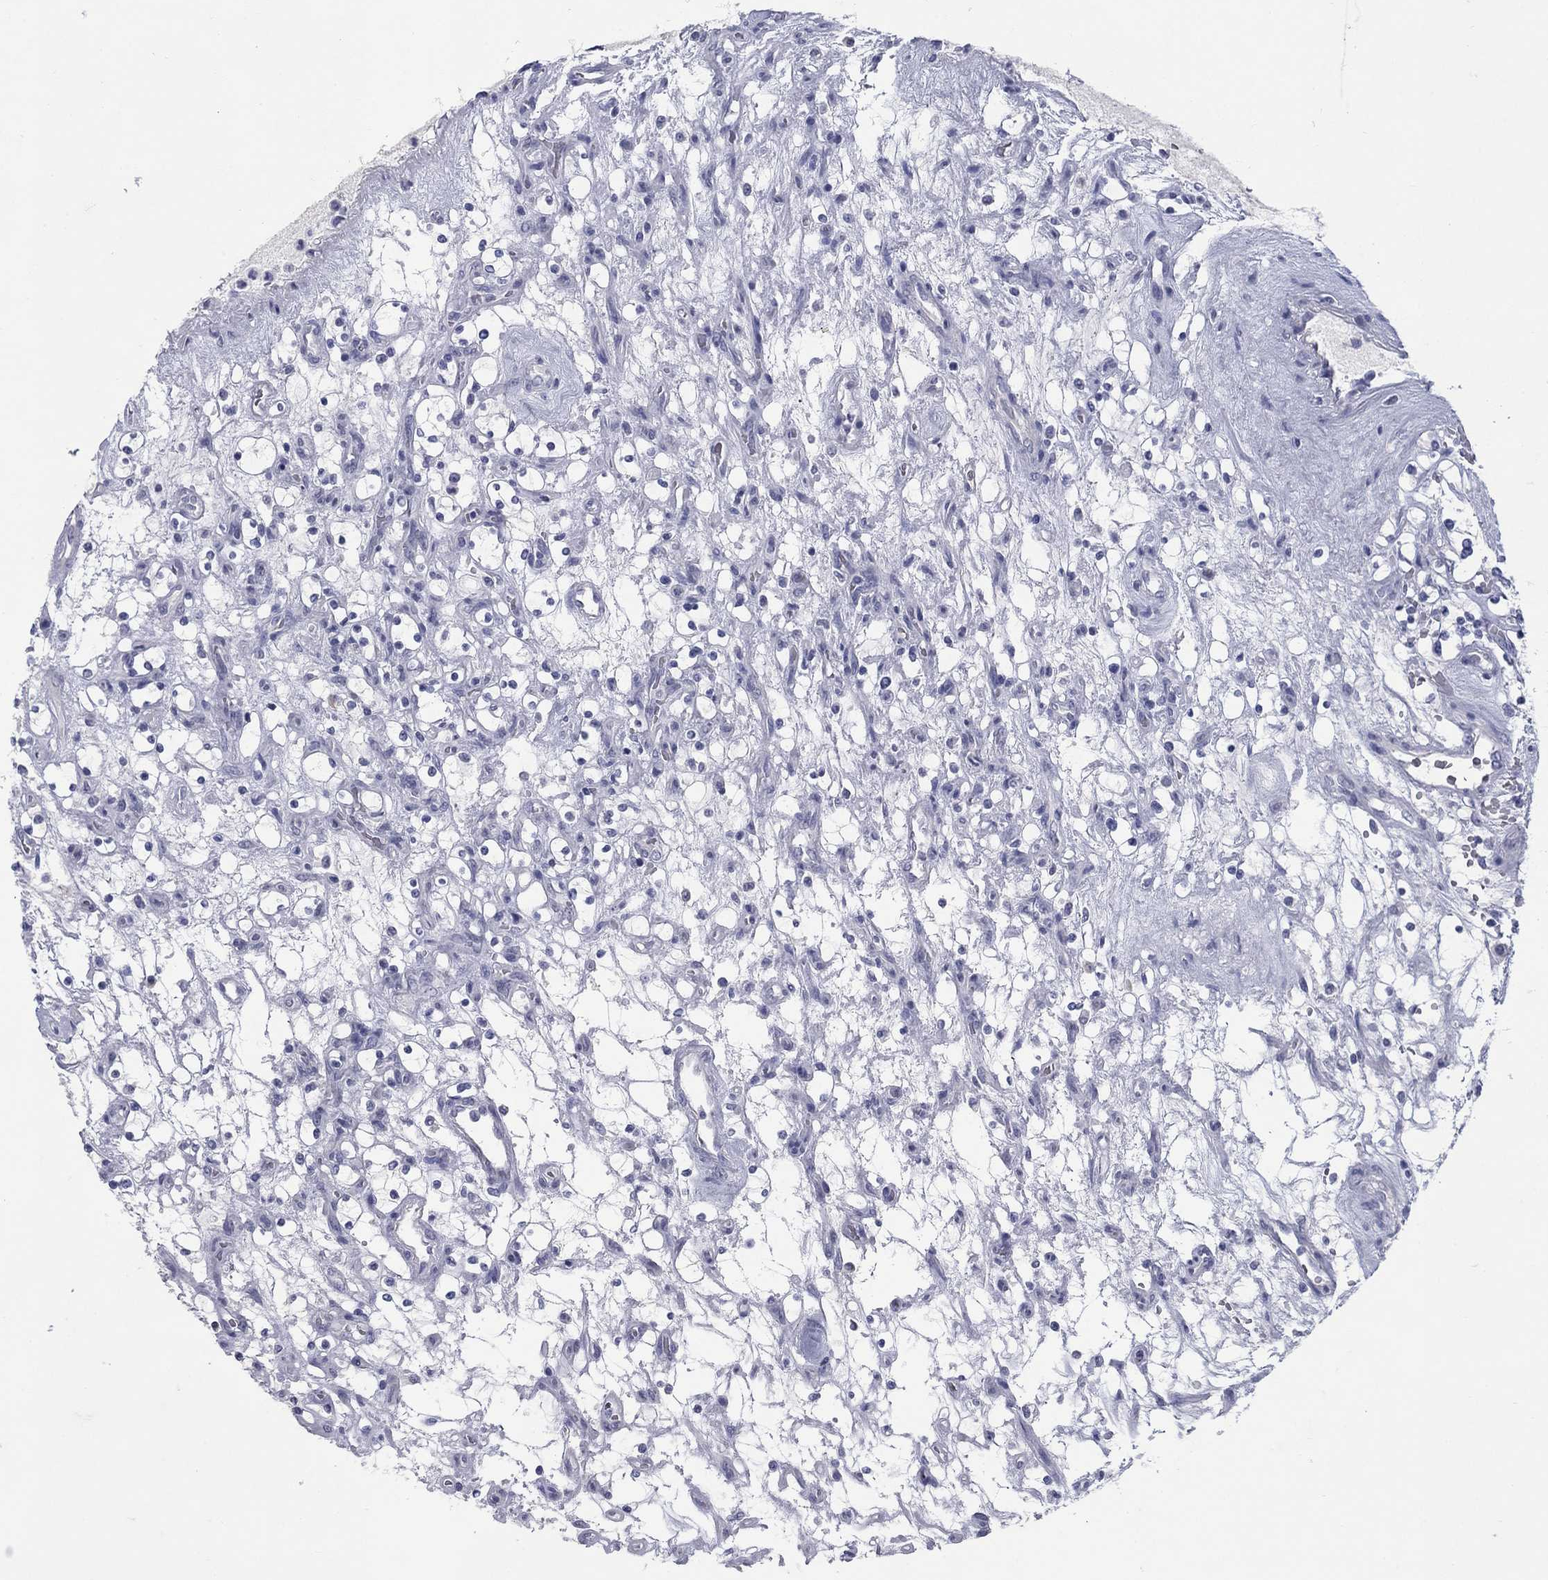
{"staining": {"intensity": "negative", "quantity": "none", "location": "none"}, "tissue": "renal cancer", "cell_type": "Tumor cells", "image_type": "cancer", "snomed": [{"axis": "morphology", "description": "Adenocarcinoma, NOS"}, {"axis": "topography", "description": "Kidney"}], "caption": "Adenocarcinoma (renal) was stained to show a protein in brown. There is no significant expression in tumor cells. (Immunohistochemistry, brightfield microscopy, high magnification).", "gene": "ELAVL4", "patient": {"sex": "female", "age": 69}}